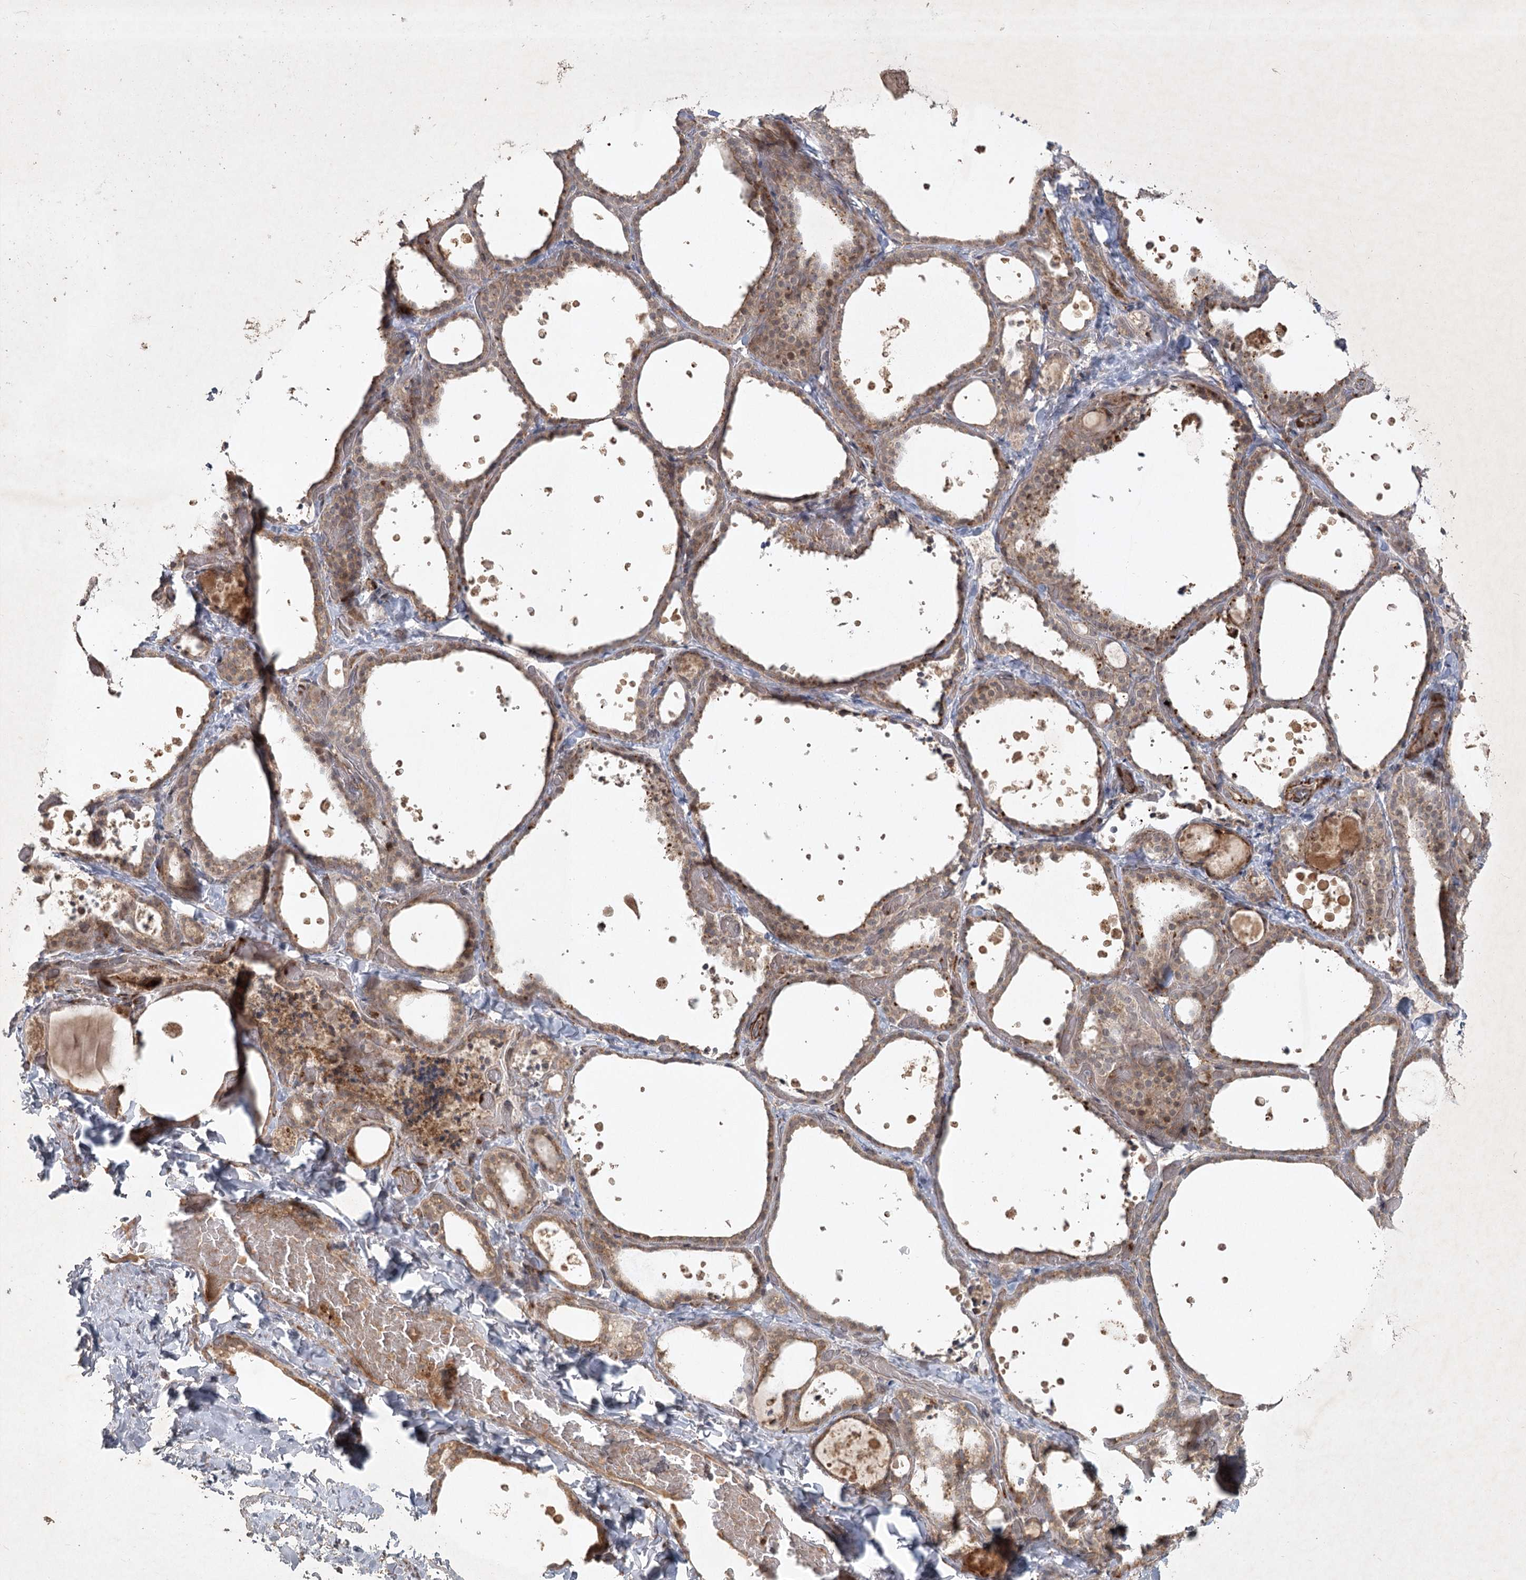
{"staining": {"intensity": "moderate", "quantity": ">75%", "location": "cytoplasmic/membranous,nuclear"}, "tissue": "thyroid gland", "cell_type": "Glandular cells", "image_type": "normal", "snomed": [{"axis": "morphology", "description": "Normal tissue, NOS"}, {"axis": "topography", "description": "Thyroid gland"}], "caption": "Moderate cytoplasmic/membranous,nuclear positivity for a protein is present in approximately >75% of glandular cells of benign thyroid gland using IHC.", "gene": "KBTBD4", "patient": {"sex": "female", "age": 44}}